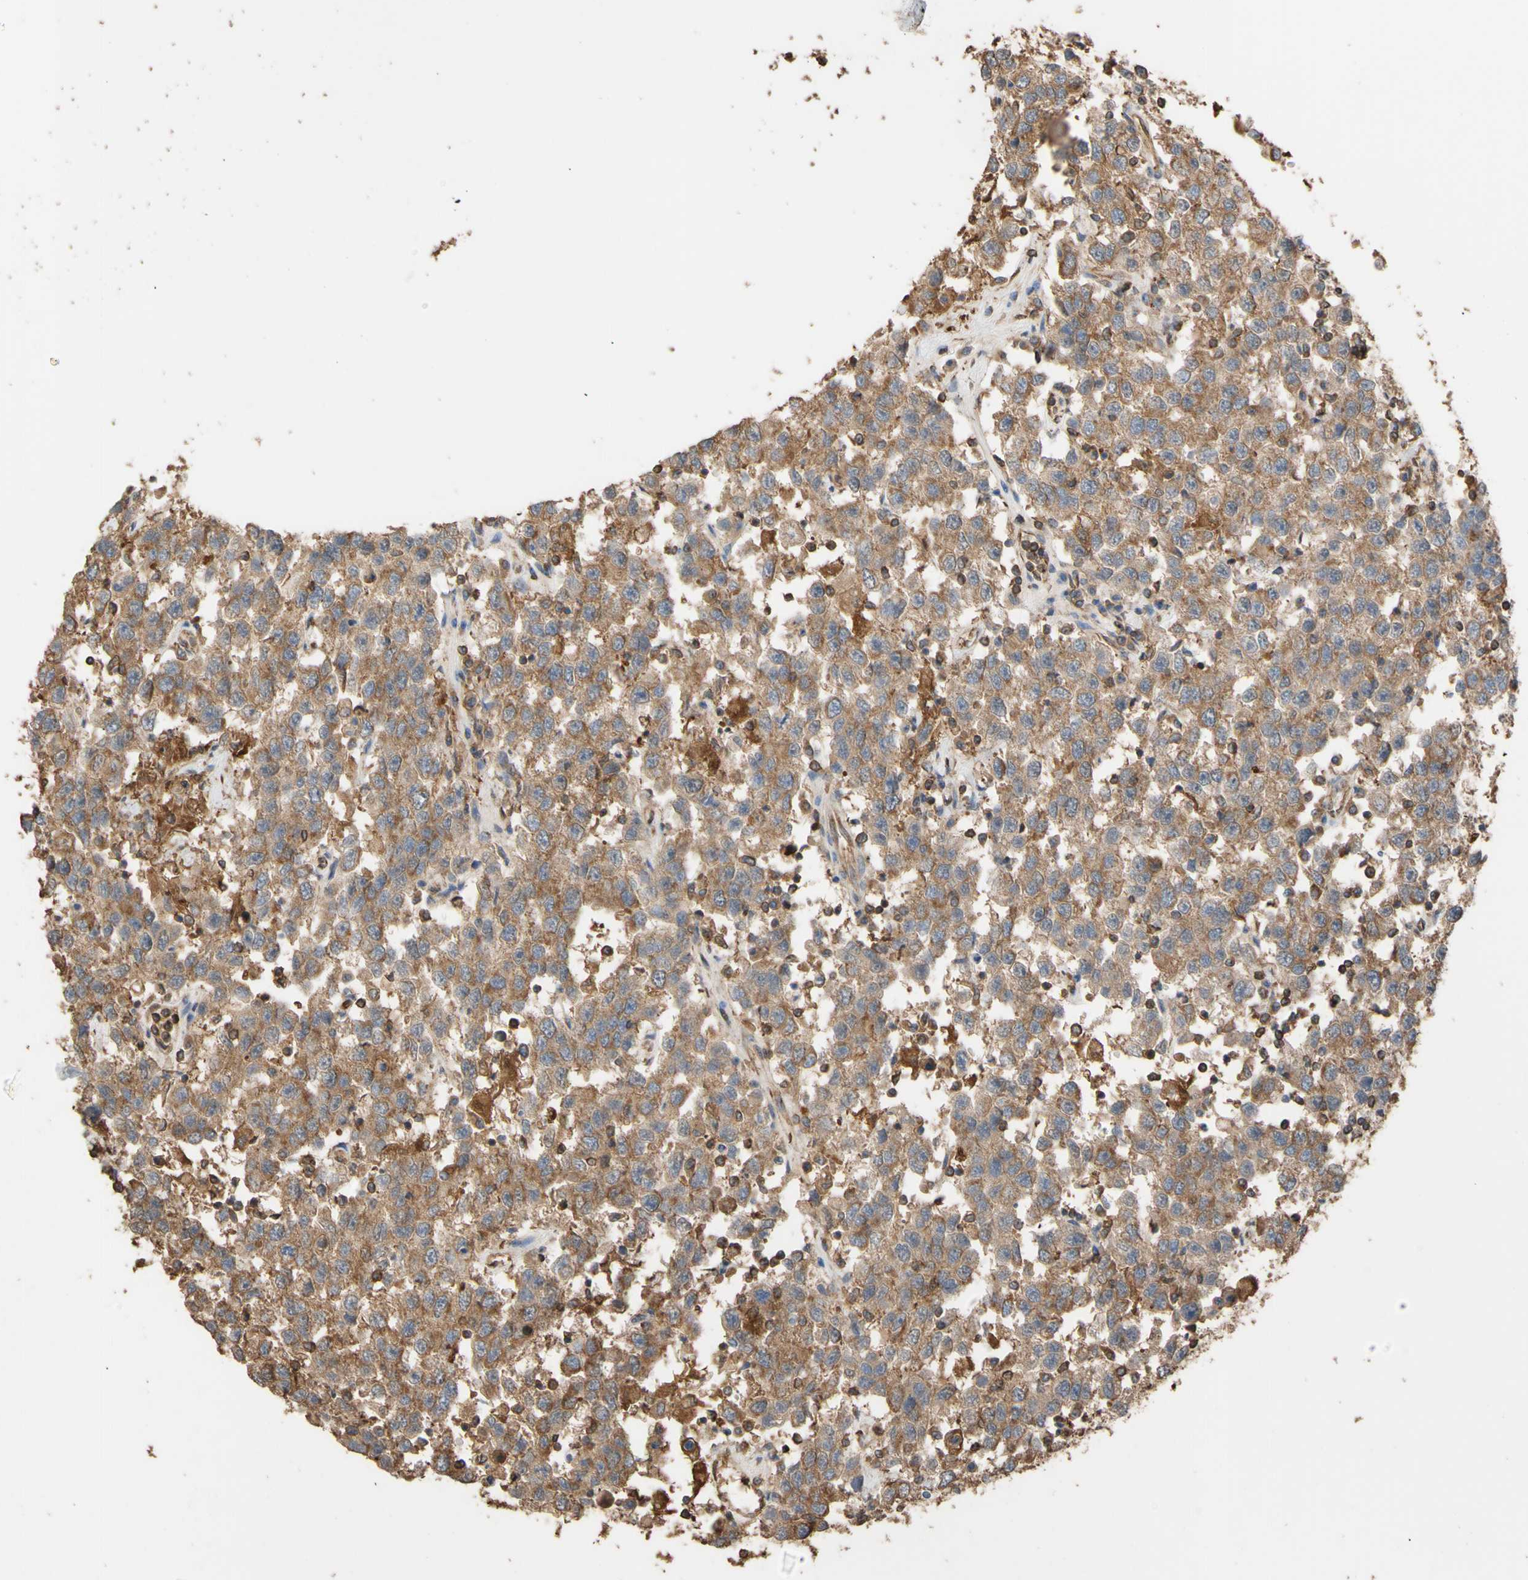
{"staining": {"intensity": "moderate", "quantity": ">75%", "location": "cytoplasmic/membranous"}, "tissue": "testis cancer", "cell_type": "Tumor cells", "image_type": "cancer", "snomed": [{"axis": "morphology", "description": "Seminoma, NOS"}, {"axis": "topography", "description": "Testis"}], "caption": "Immunohistochemistry histopathology image of testis cancer stained for a protein (brown), which exhibits medium levels of moderate cytoplasmic/membranous positivity in approximately >75% of tumor cells.", "gene": "ALDH9A1", "patient": {"sex": "male", "age": 41}}